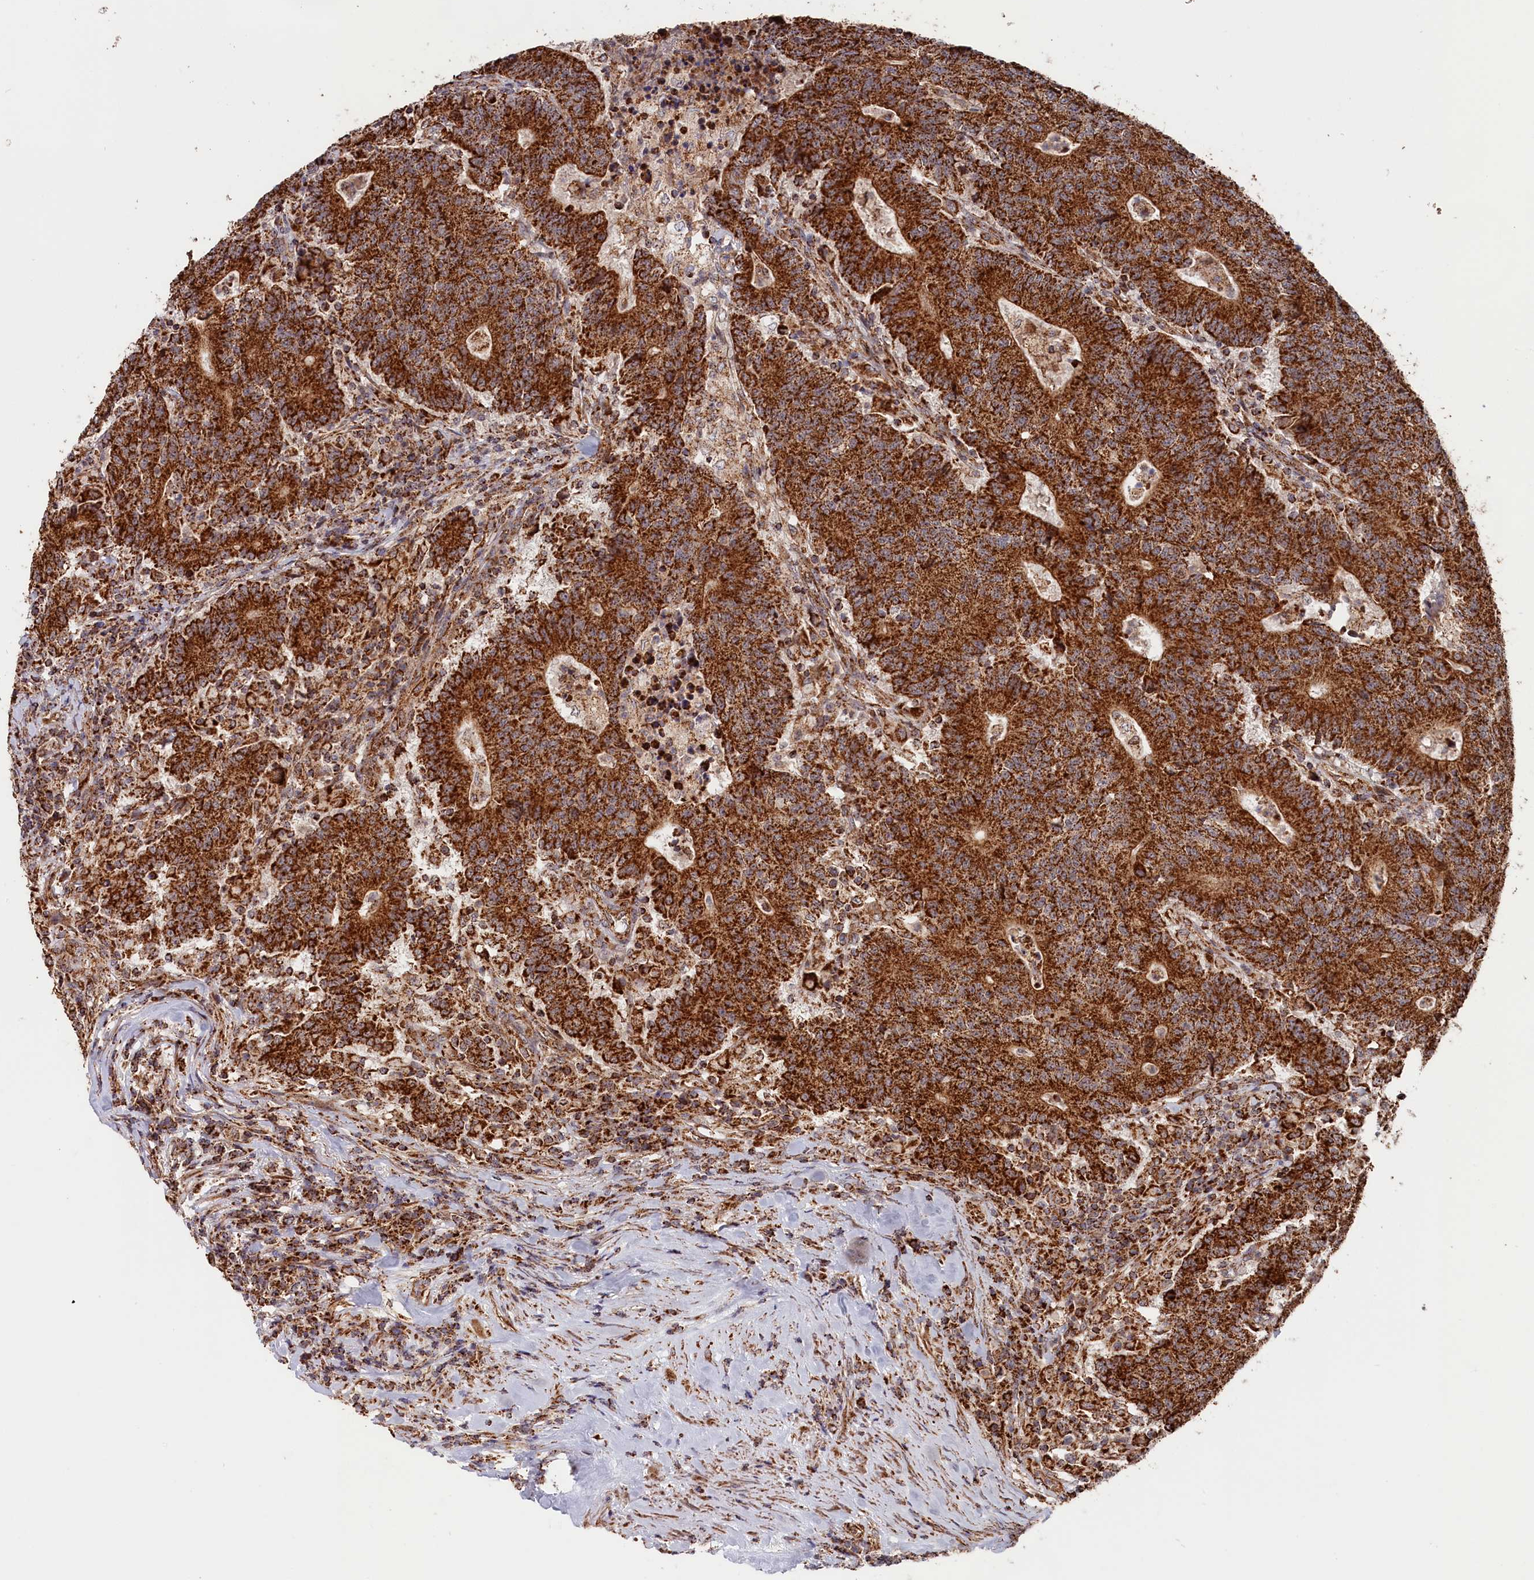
{"staining": {"intensity": "strong", "quantity": ">75%", "location": "cytoplasmic/membranous"}, "tissue": "colorectal cancer", "cell_type": "Tumor cells", "image_type": "cancer", "snomed": [{"axis": "morphology", "description": "Adenocarcinoma, NOS"}, {"axis": "topography", "description": "Colon"}], "caption": "Protein staining of colorectal cancer tissue exhibits strong cytoplasmic/membranous positivity in about >75% of tumor cells. The staining was performed using DAB to visualize the protein expression in brown, while the nuclei were stained in blue with hematoxylin (Magnification: 20x).", "gene": "MACROD1", "patient": {"sex": "female", "age": 75}}